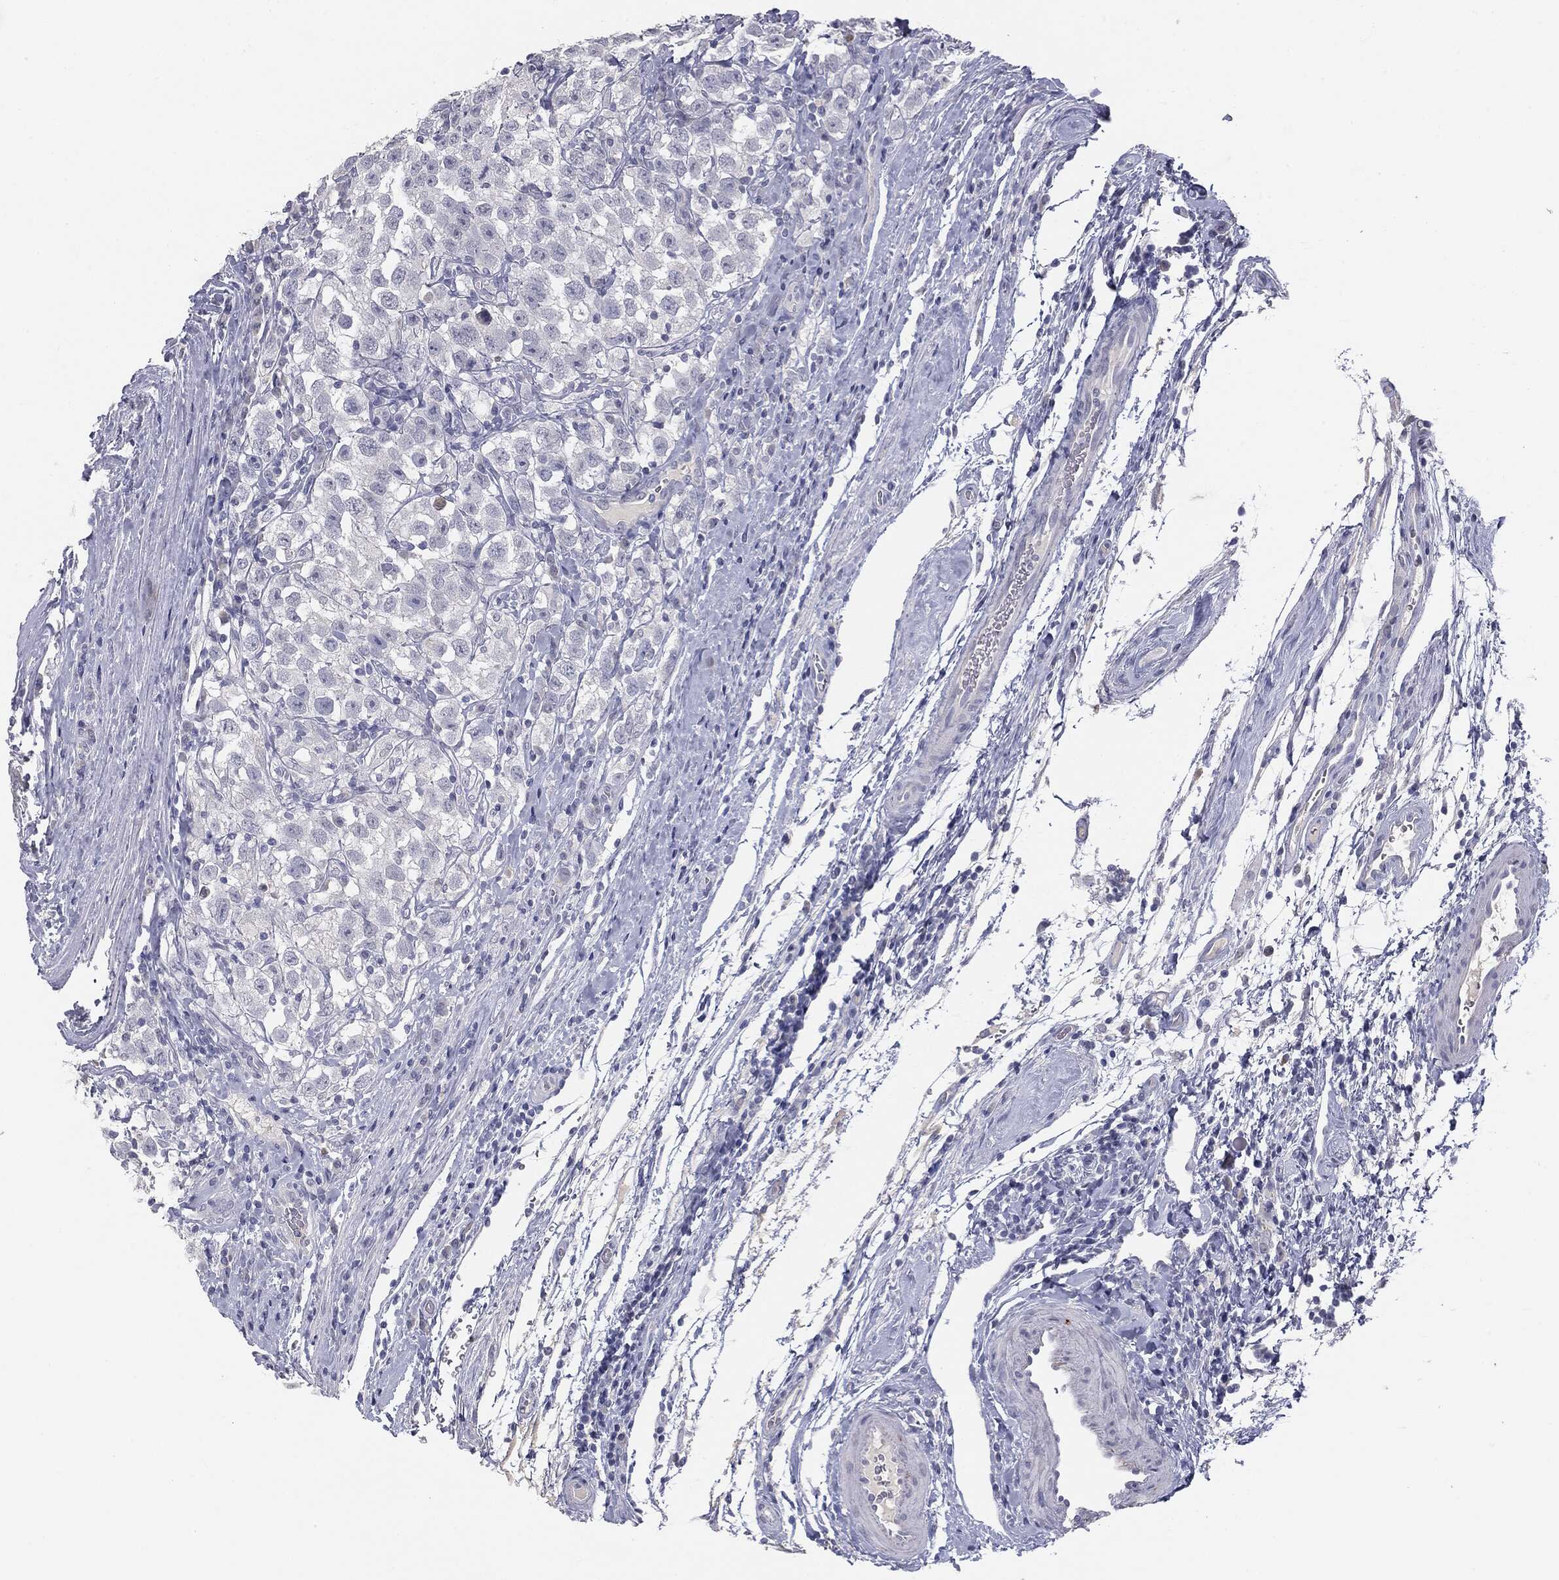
{"staining": {"intensity": "negative", "quantity": "none", "location": "none"}, "tissue": "testis cancer", "cell_type": "Tumor cells", "image_type": "cancer", "snomed": [{"axis": "morphology", "description": "Seminoma, NOS"}, {"axis": "topography", "description": "Testis"}], "caption": "Testis cancer was stained to show a protein in brown. There is no significant staining in tumor cells.", "gene": "MUC1", "patient": {"sex": "male", "age": 41}}